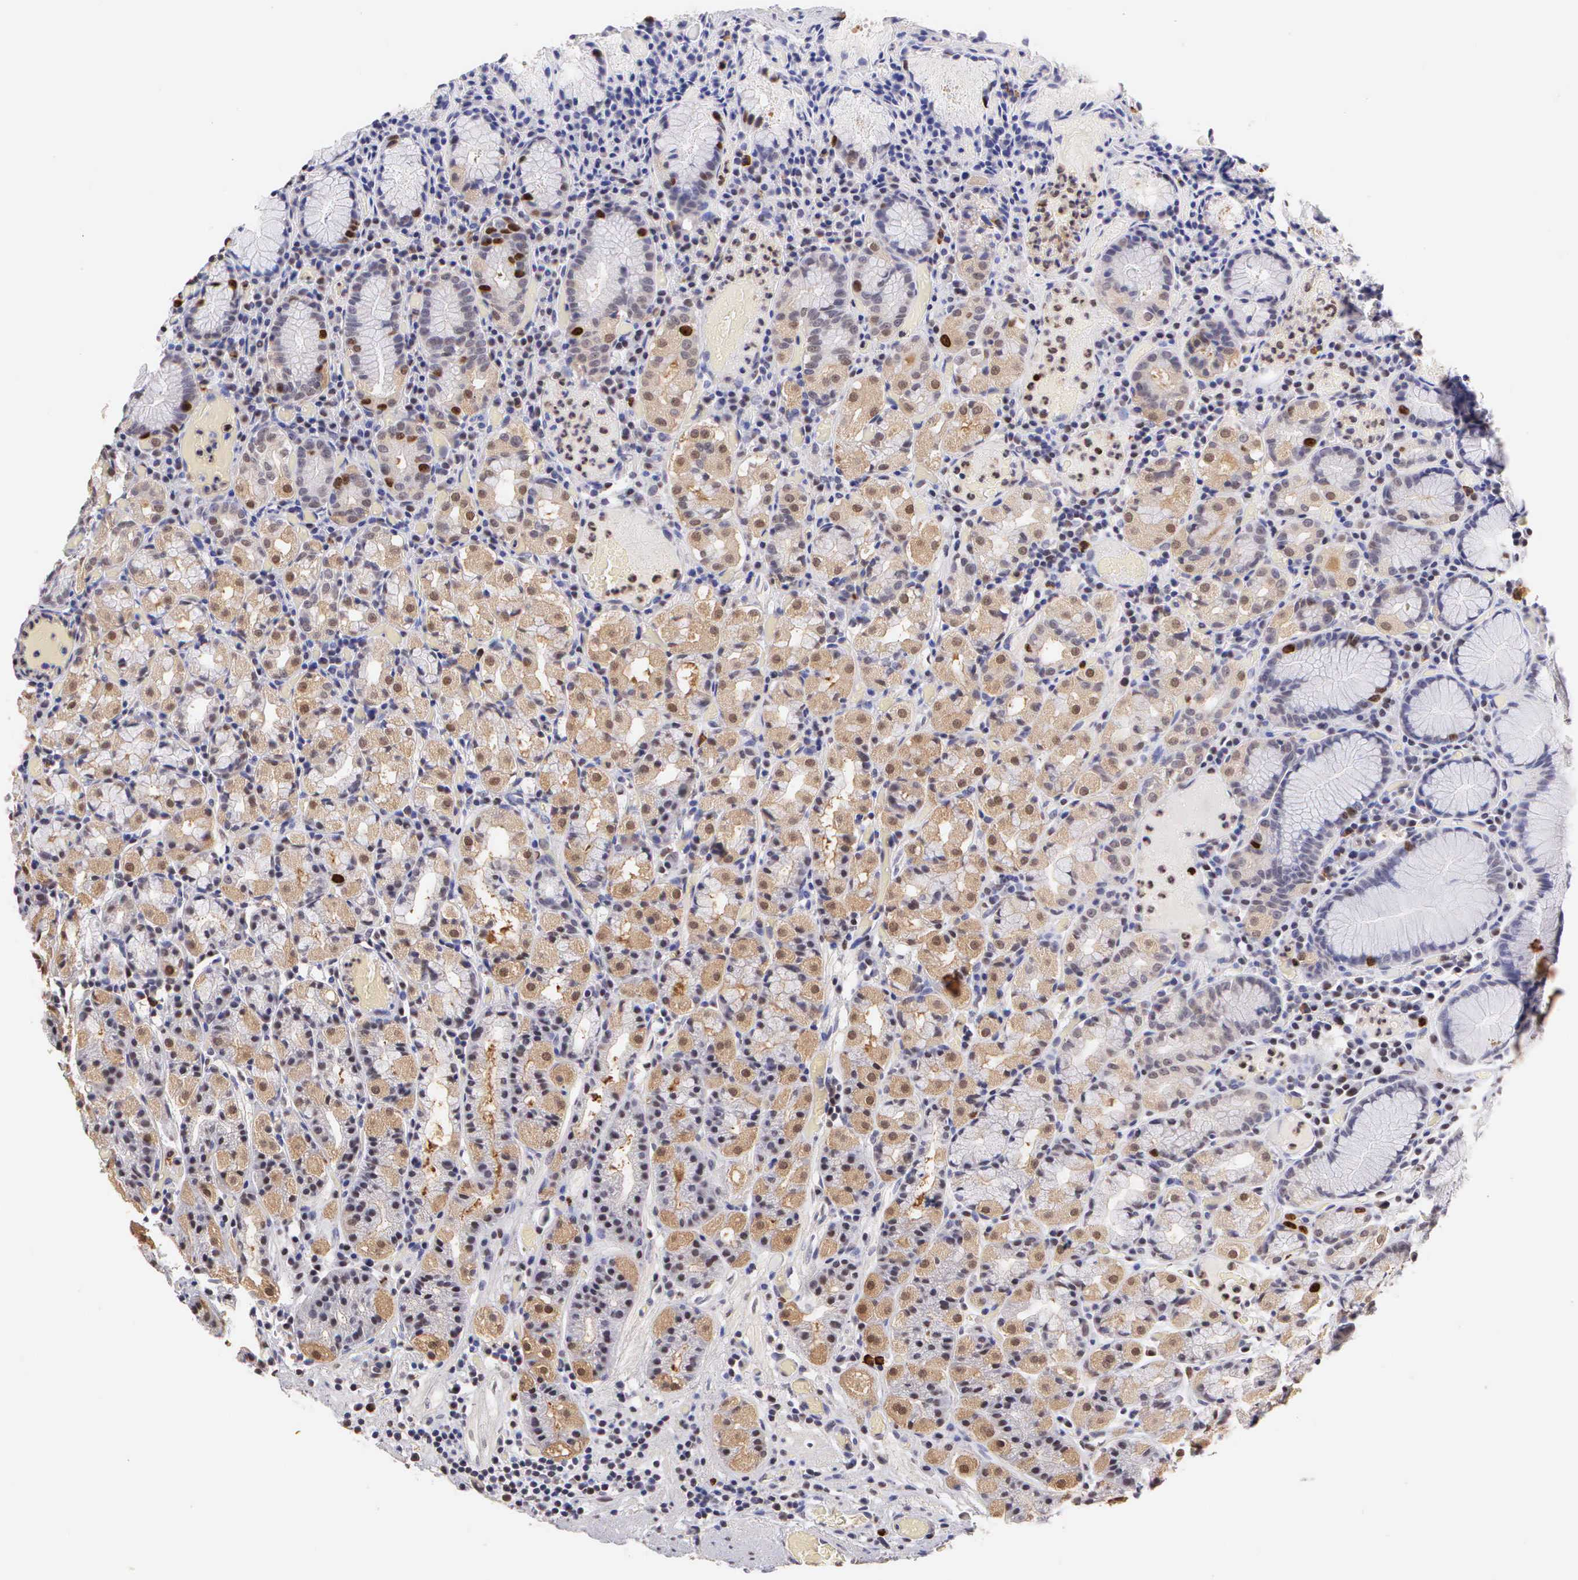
{"staining": {"intensity": "strong", "quantity": "<25%", "location": "cytoplasmic/membranous,nuclear"}, "tissue": "stomach", "cell_type": "Glandular cells", "image_type": "normal", "snomed": [{"axis": "morphology", "description": "Normal tissue, NOS"}, {"axis": "topography", "description": "Stomach, lower"}], "caption": "This is a photomicrograph of immunohistochemistry (IHC) staining of unremarkable stomach, which shows strong positivity in the cytoplasmic/membranous,nuclear of glandular cells.", "gene": "MKI67", "patient": {"sex": "male", "age": 58}}